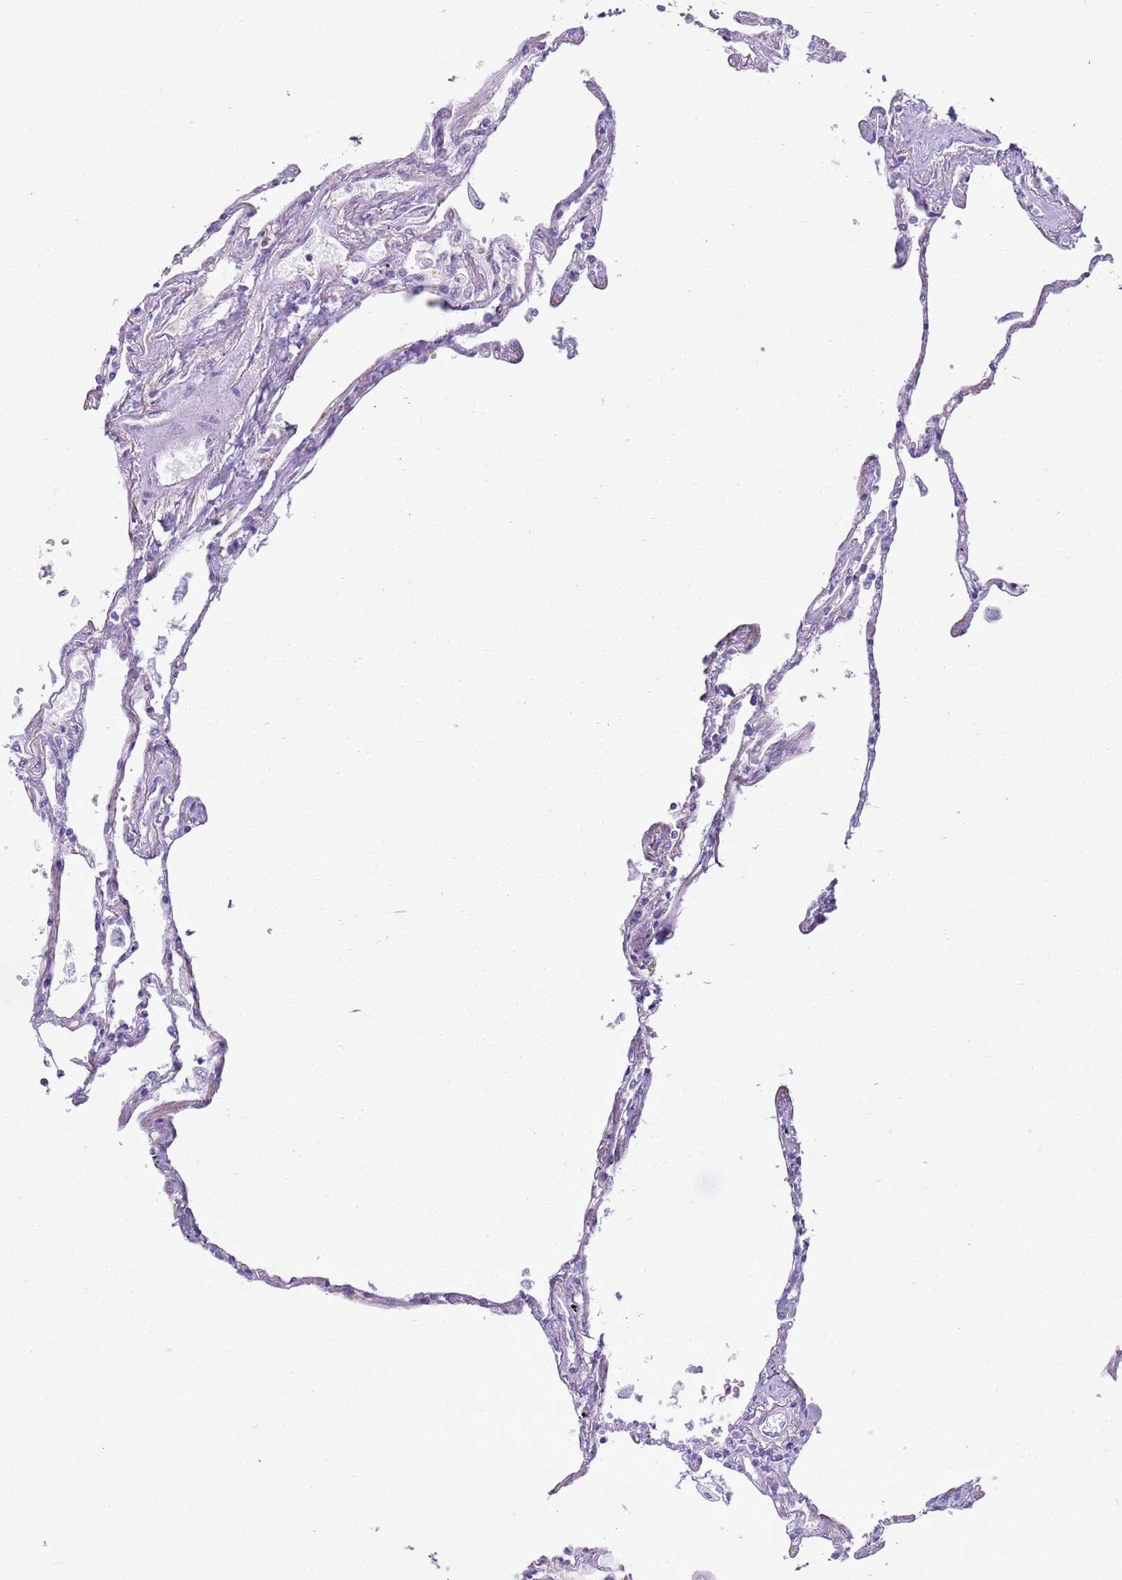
{"staining": {"intensity": "weak", "quantity": "25%-75%", "location": "cytoplasmic/membranous"}, "tissue": "lung", "cell_type": "Alveolar cells", "image_type": "normal", "snomed": [{"axis": "morphology", "description": "Normal tissue, NOS"}, {"axis": "topography", "description": "Lung"}], "caption": "Brown immunohistochemical staining in benign lung demonstrates weak cytoplasmic/membranous expression in about 25%-75% of alveolar cells.", "gene": "SNX21", "patient": {"sex": "female", "age": 67}}